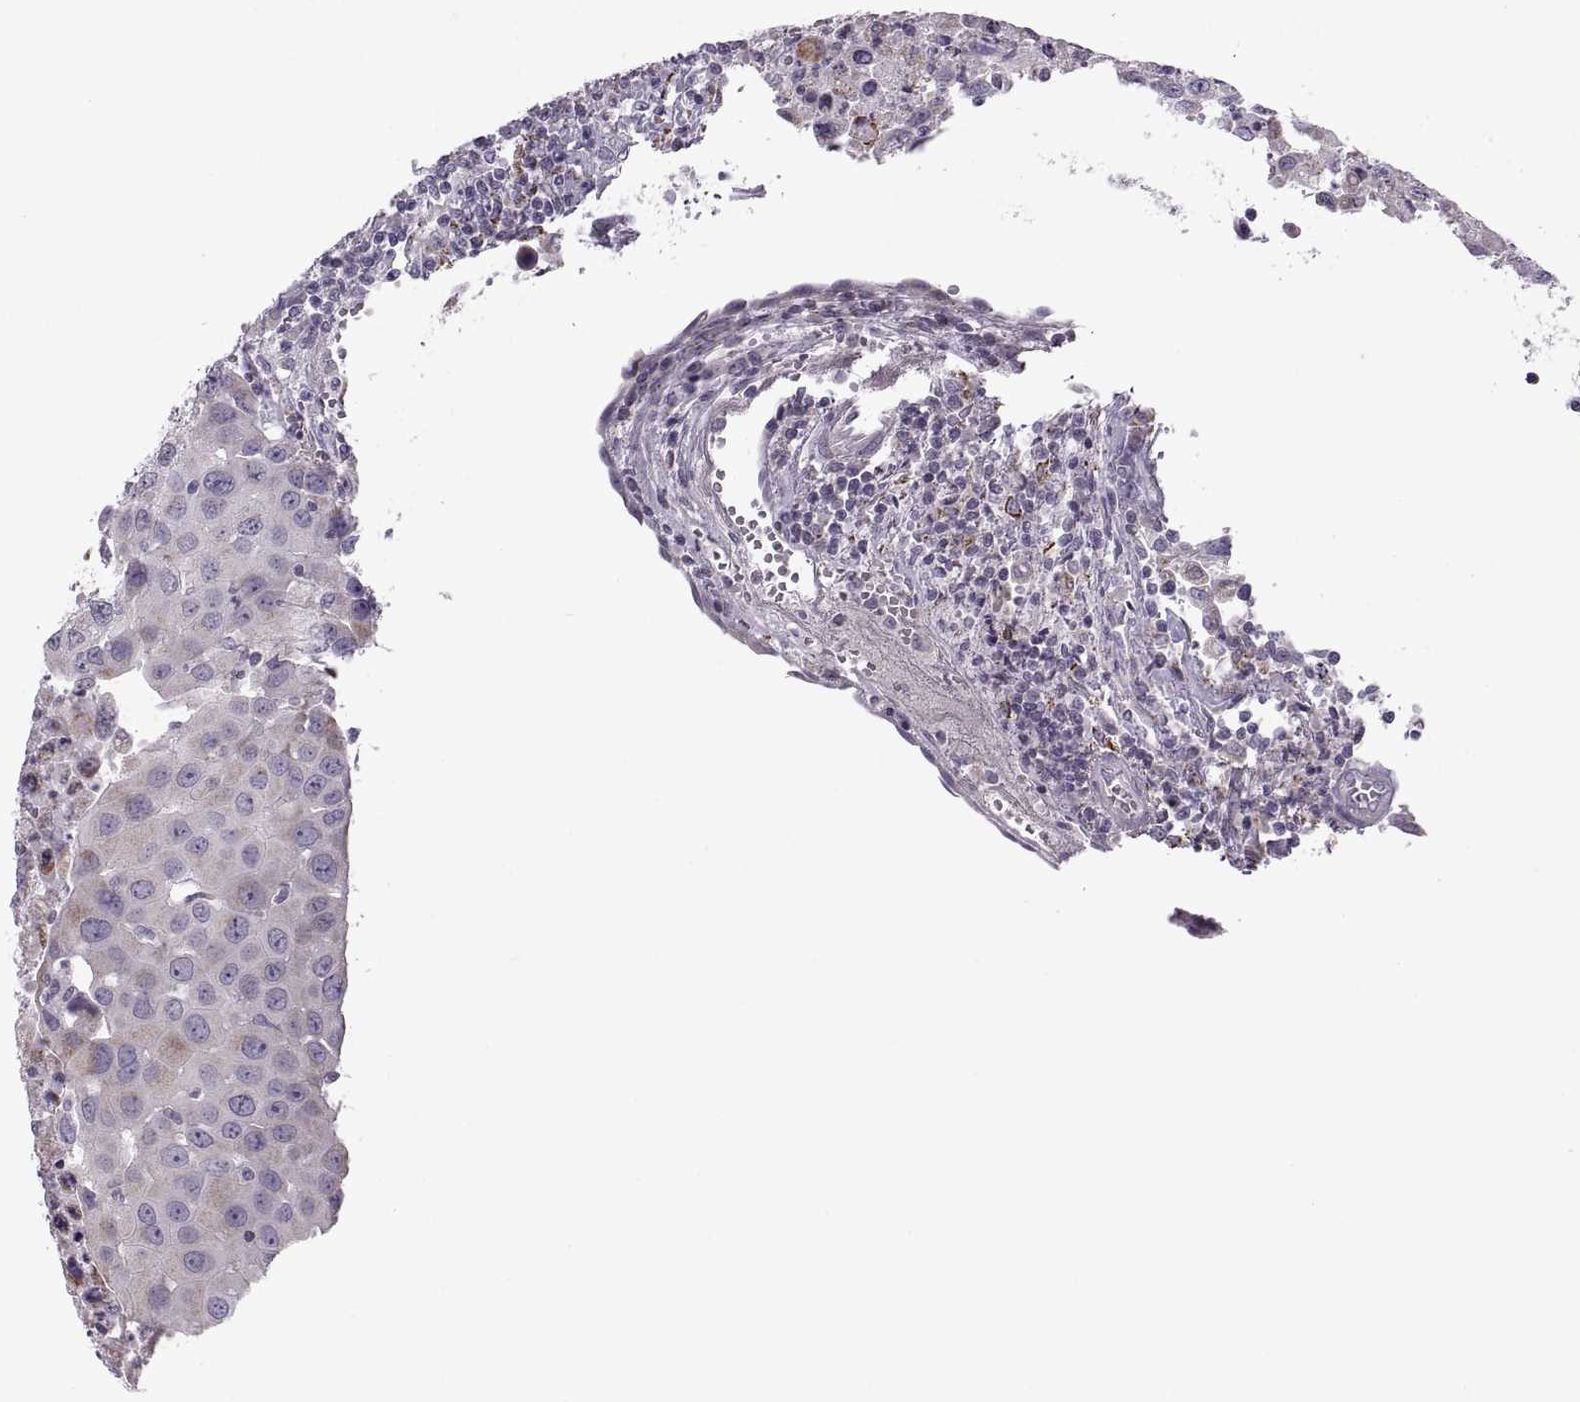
{"staining": {"intensity": "negative", "quantity": "none", "location": "none"}, "tissue": "urothelial cancer", "cell_type": "Tumor cells", "image_type": "cancer", "snomed": [{"axis": "morphology", "description": "Urothelial carcinoma, High grade"}, {"axis": "topography", "description": "Urinary bladder"}], "caption": "An IHC photomicrograph of urothelial cancer is shown. There is no staining in tumor cells of urothelial cancer.", "gene": "PIERCE1", "patient": {"sex": "female", "age": 85}}